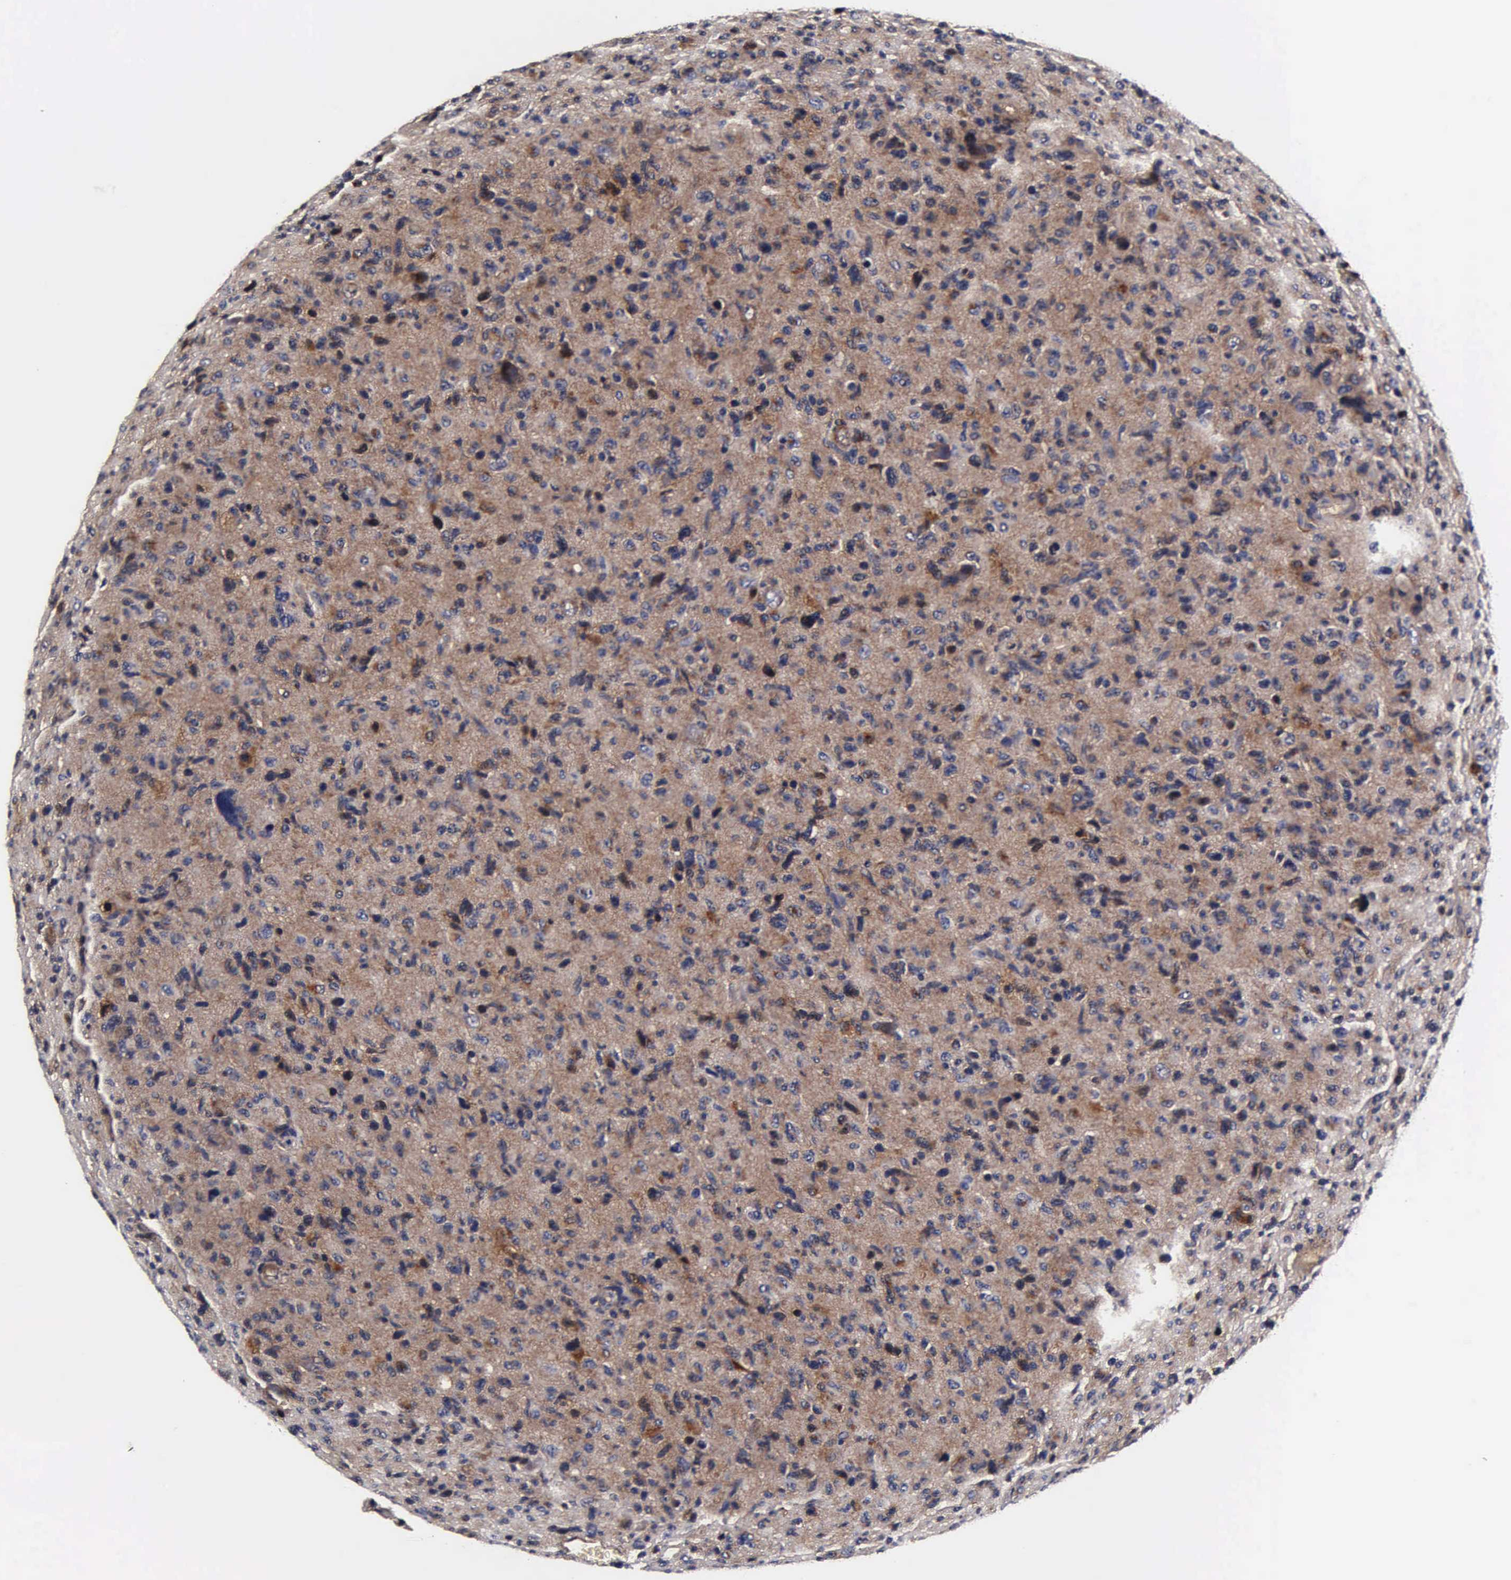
{"staining": {"intensity": "strong", "quantity": "25%-75%", "location": "cytoplasmic/membranous"}, "tissue": "glioma", "cell_type": "Tumor cells", "image_type": "cancer", "snomed": [{"axis": "morphology", "description": "Glioma, malignant, High grade"}, {"axis": "topography", "description": "Brain"}], "caption": "Protein expression analysis of malignant glioma (high-grade) exhibits strong cytoplasmic/membranous expression in approximately 25%-75% of tumor cells.", "gene": "CST3", "patient": {"sex": "female", "age": 60}}